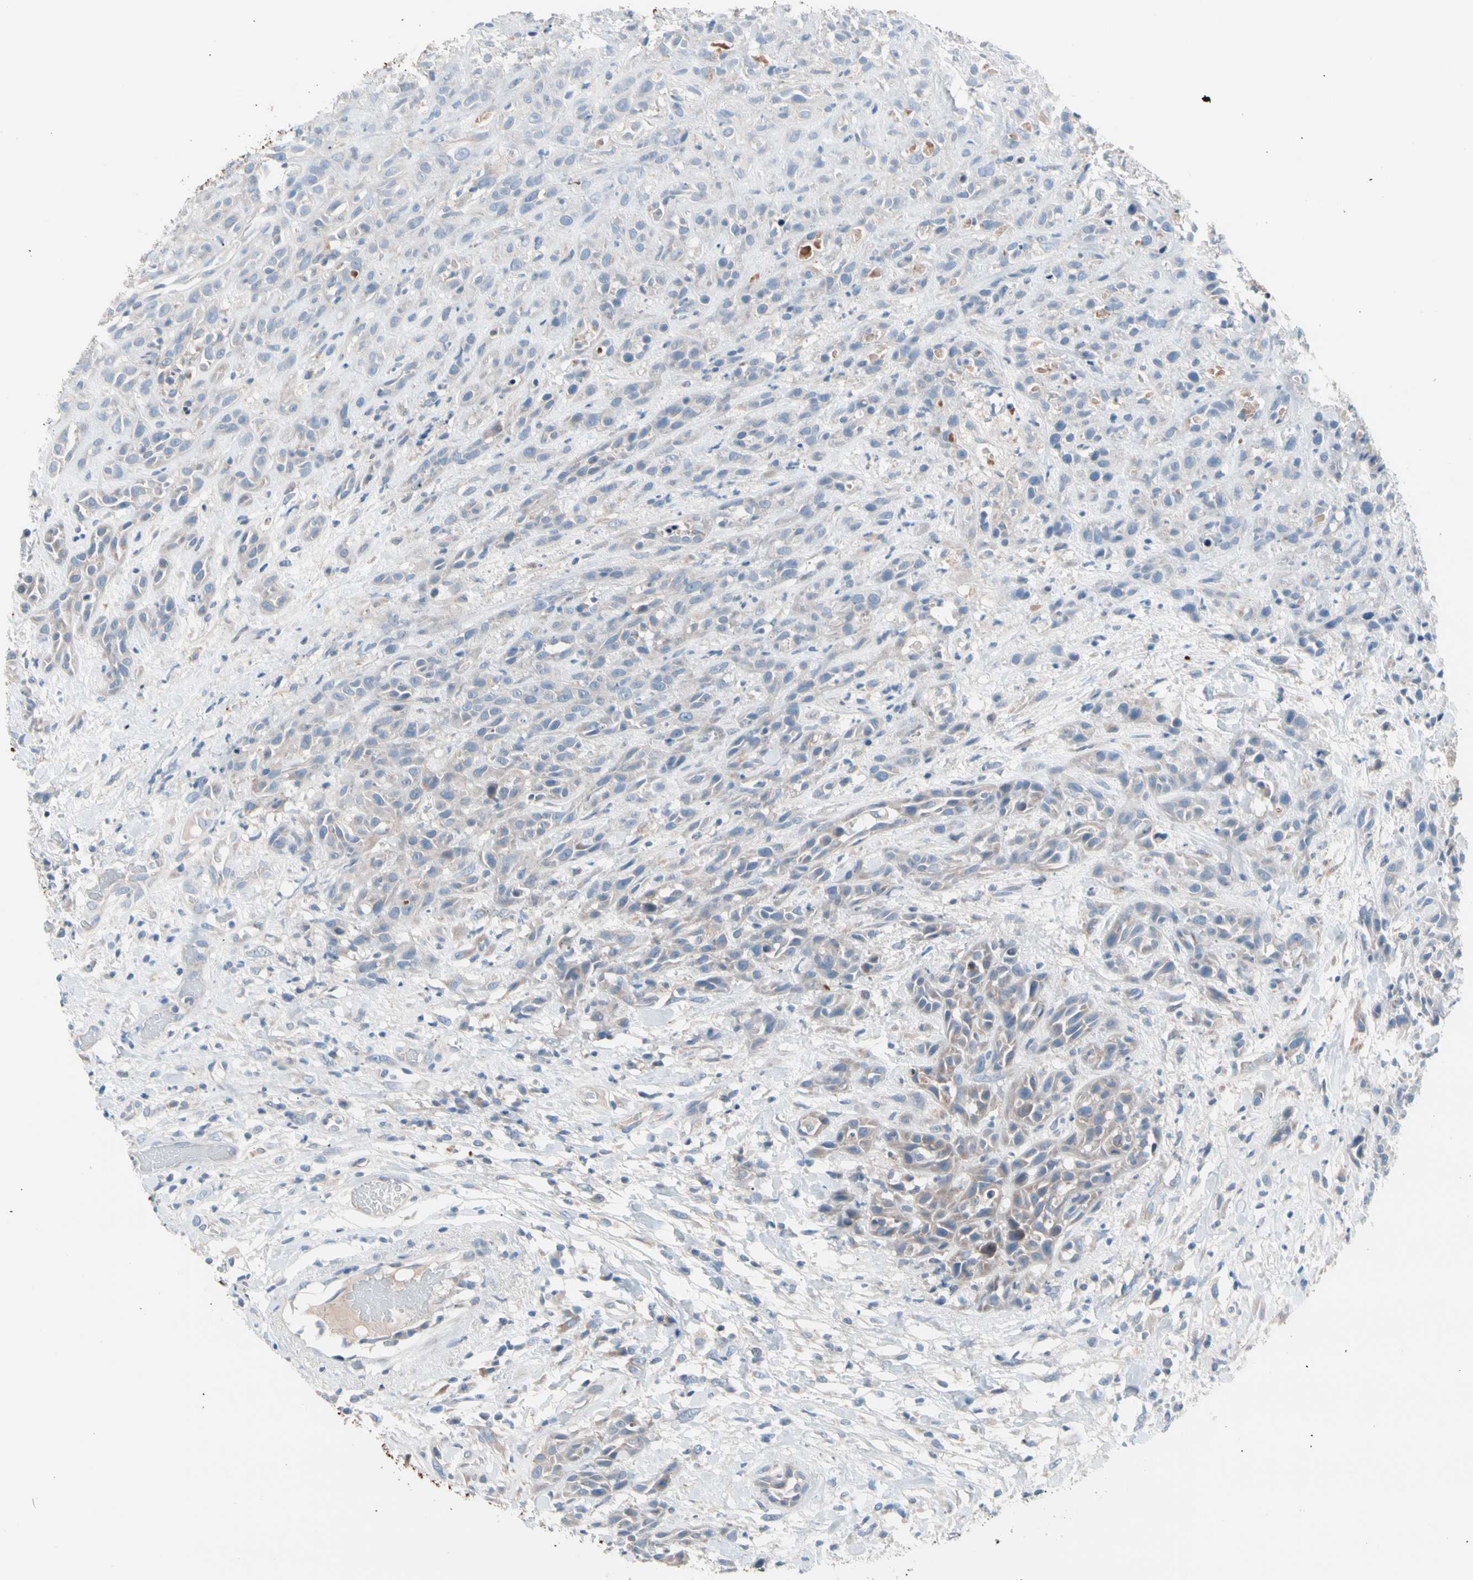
{"staining": {"intensity": "weak", "quantity": "<25%", "location": "cytoplasmic/membranous"}, "tissue": "head and neck cancer", "cell_type": "Tumor cells", "image_type": "cancer", "snomed": [{"axis": "morphology", "description": "Normal tissue, NOS"}, {"axis": "morphology", "description": "Squamous cell carcinoma, NOS"}, {"axis": "topography", "description": "Cartilage tissue"}, {"axis": "topography", "description": "Head-Neck"}], "caption": "Tumor cells are negative for brown protein staining in head and neck cancer (squamous cell carcinoma). (Stains: DAB (3,3'-diaminobenzidine) IHC with hematoxylin counter stain, Microscopy: brightfield microscopy at high magnification).", "gene": "CASQ1", "patient": {"sex": "male", "age": 62}}